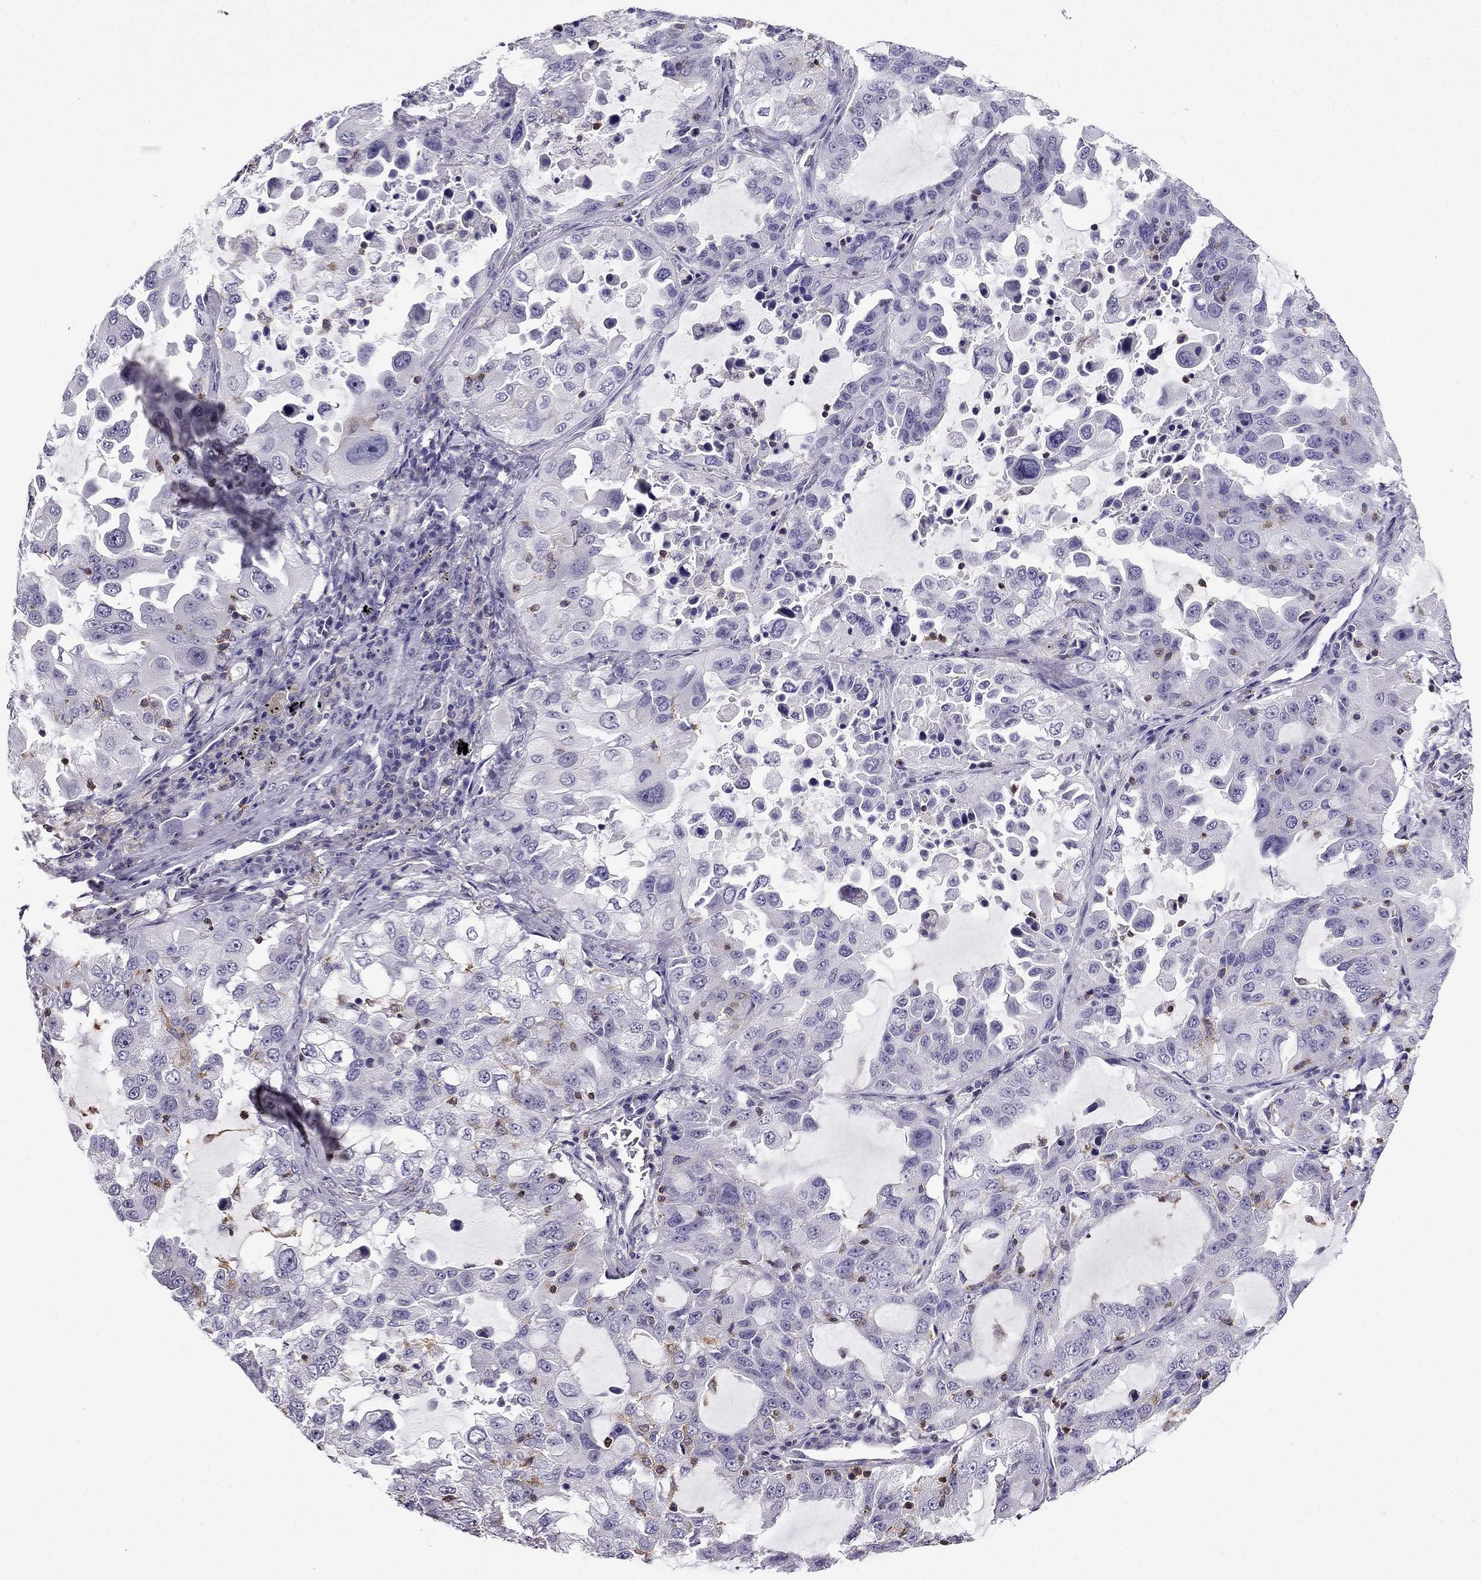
{"staining": {"intensity": "negative", "quantity": "none", "location": "none"}, "tissue": "lung cancer", "cell_type": "Tumor cells", "image_type": "cancer", "snomed": [{"axis": "morphology", "description": "Adenocarcinoma, NOS"}, {"axis": "topography", "description": "Lung"}], "caption": "The photomicrograph displays no significant expression in tumor cells of lung cancer (adenocarcinoma).", "gene": "CCK", "patient": {"sex": "female", "age": 61}}